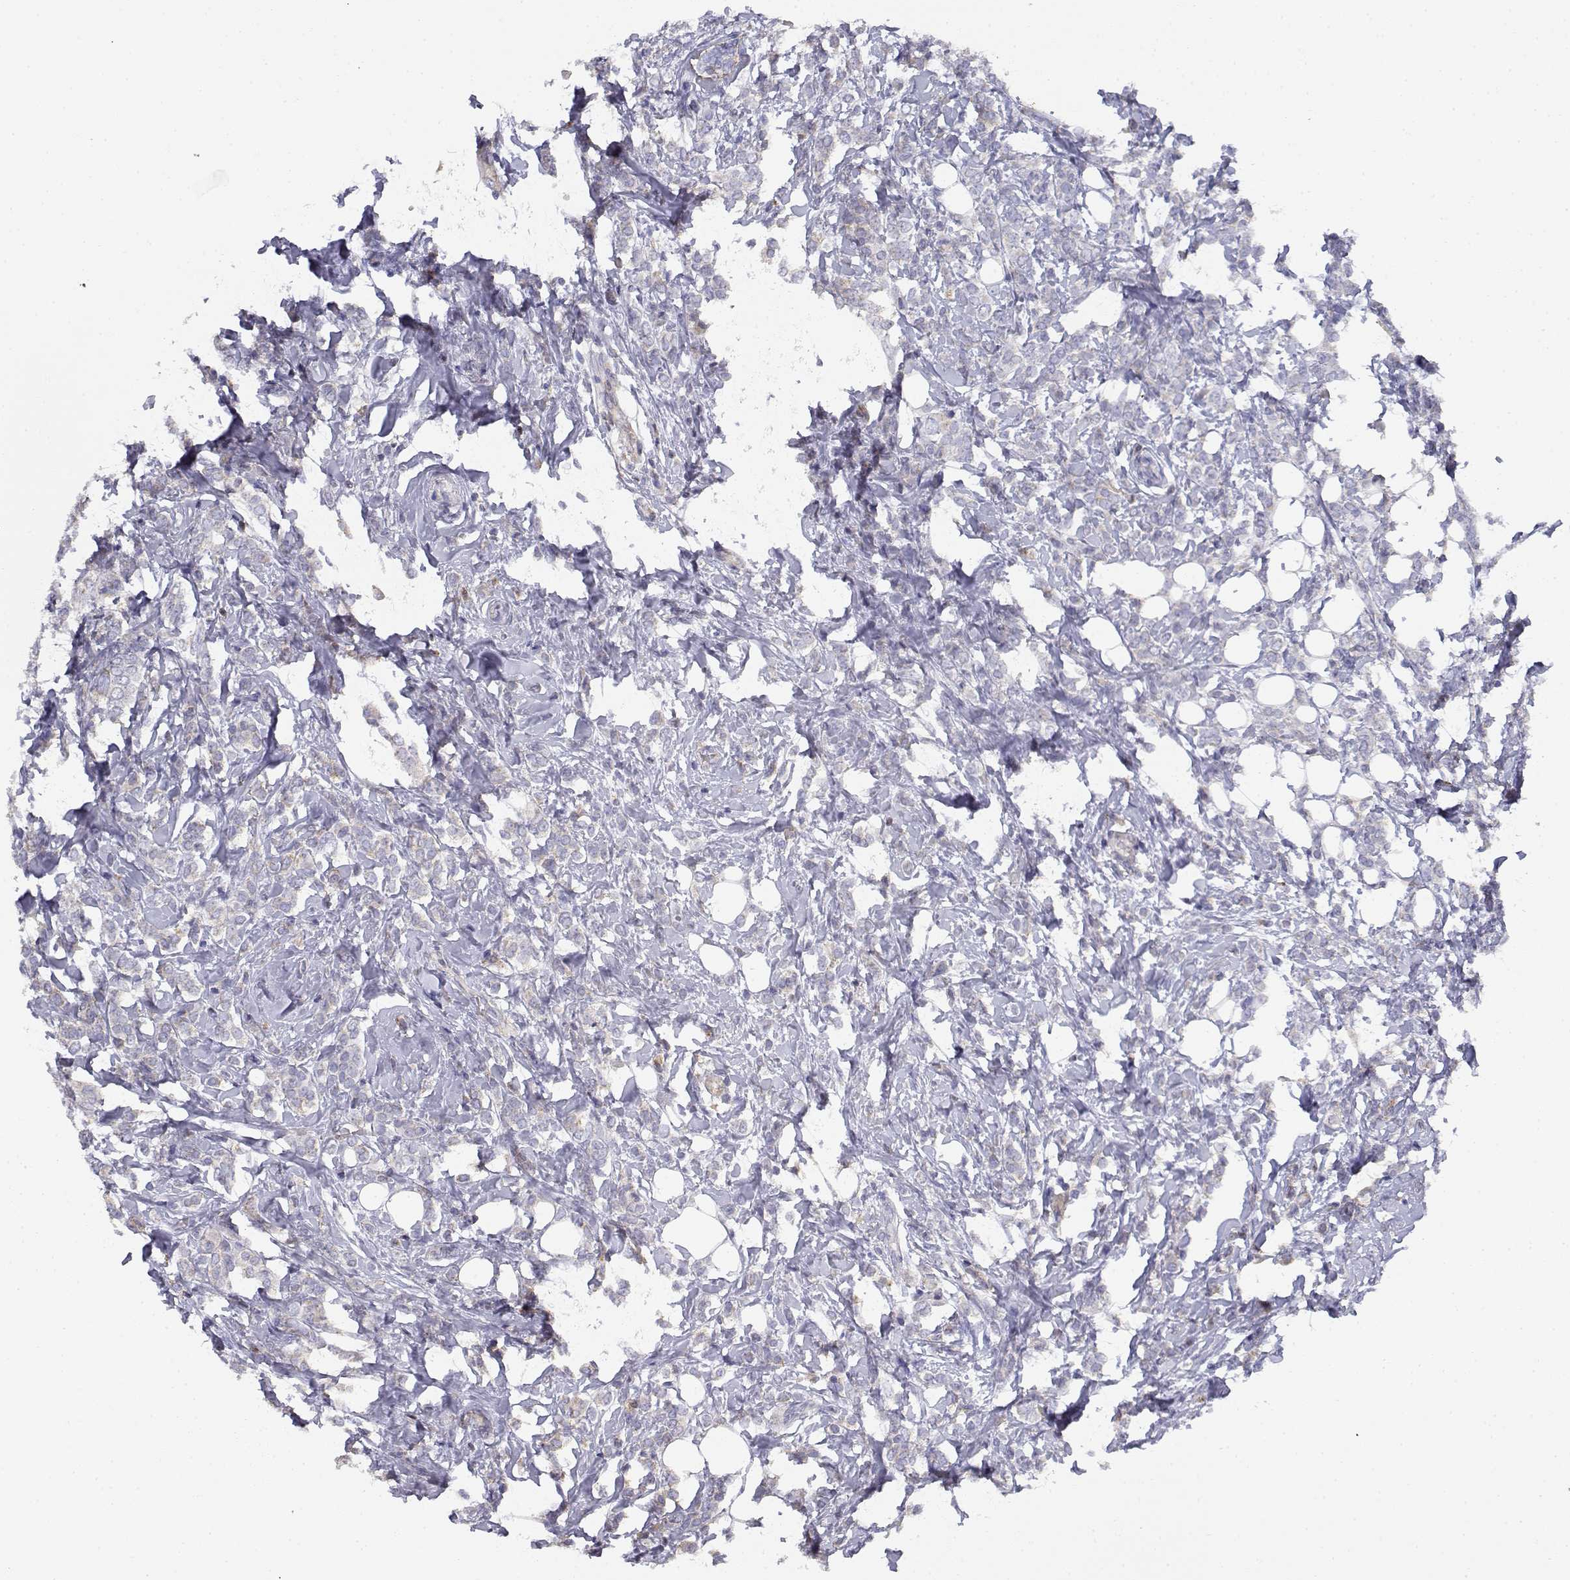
{"staining": {"intensity": "negative", "quantity": "none", "location": "none"}, "tissue": "breast cancer", "cell_type": "Tumor cells", "image_type": "cancer", "snomed": [{"axis": "morphology", "description": "Lobular carcinoma"}, {"axis": "topography", "description": "Breast"}], "caption": "DAB (3,3'-diaminobenzidine) immunohistochemical staining of breast cancer (lobular carcinoma) demonstrates no significant staining in tumor cells.", "gene": "ADA", "patient": {"sex": "female", "age": 49}}